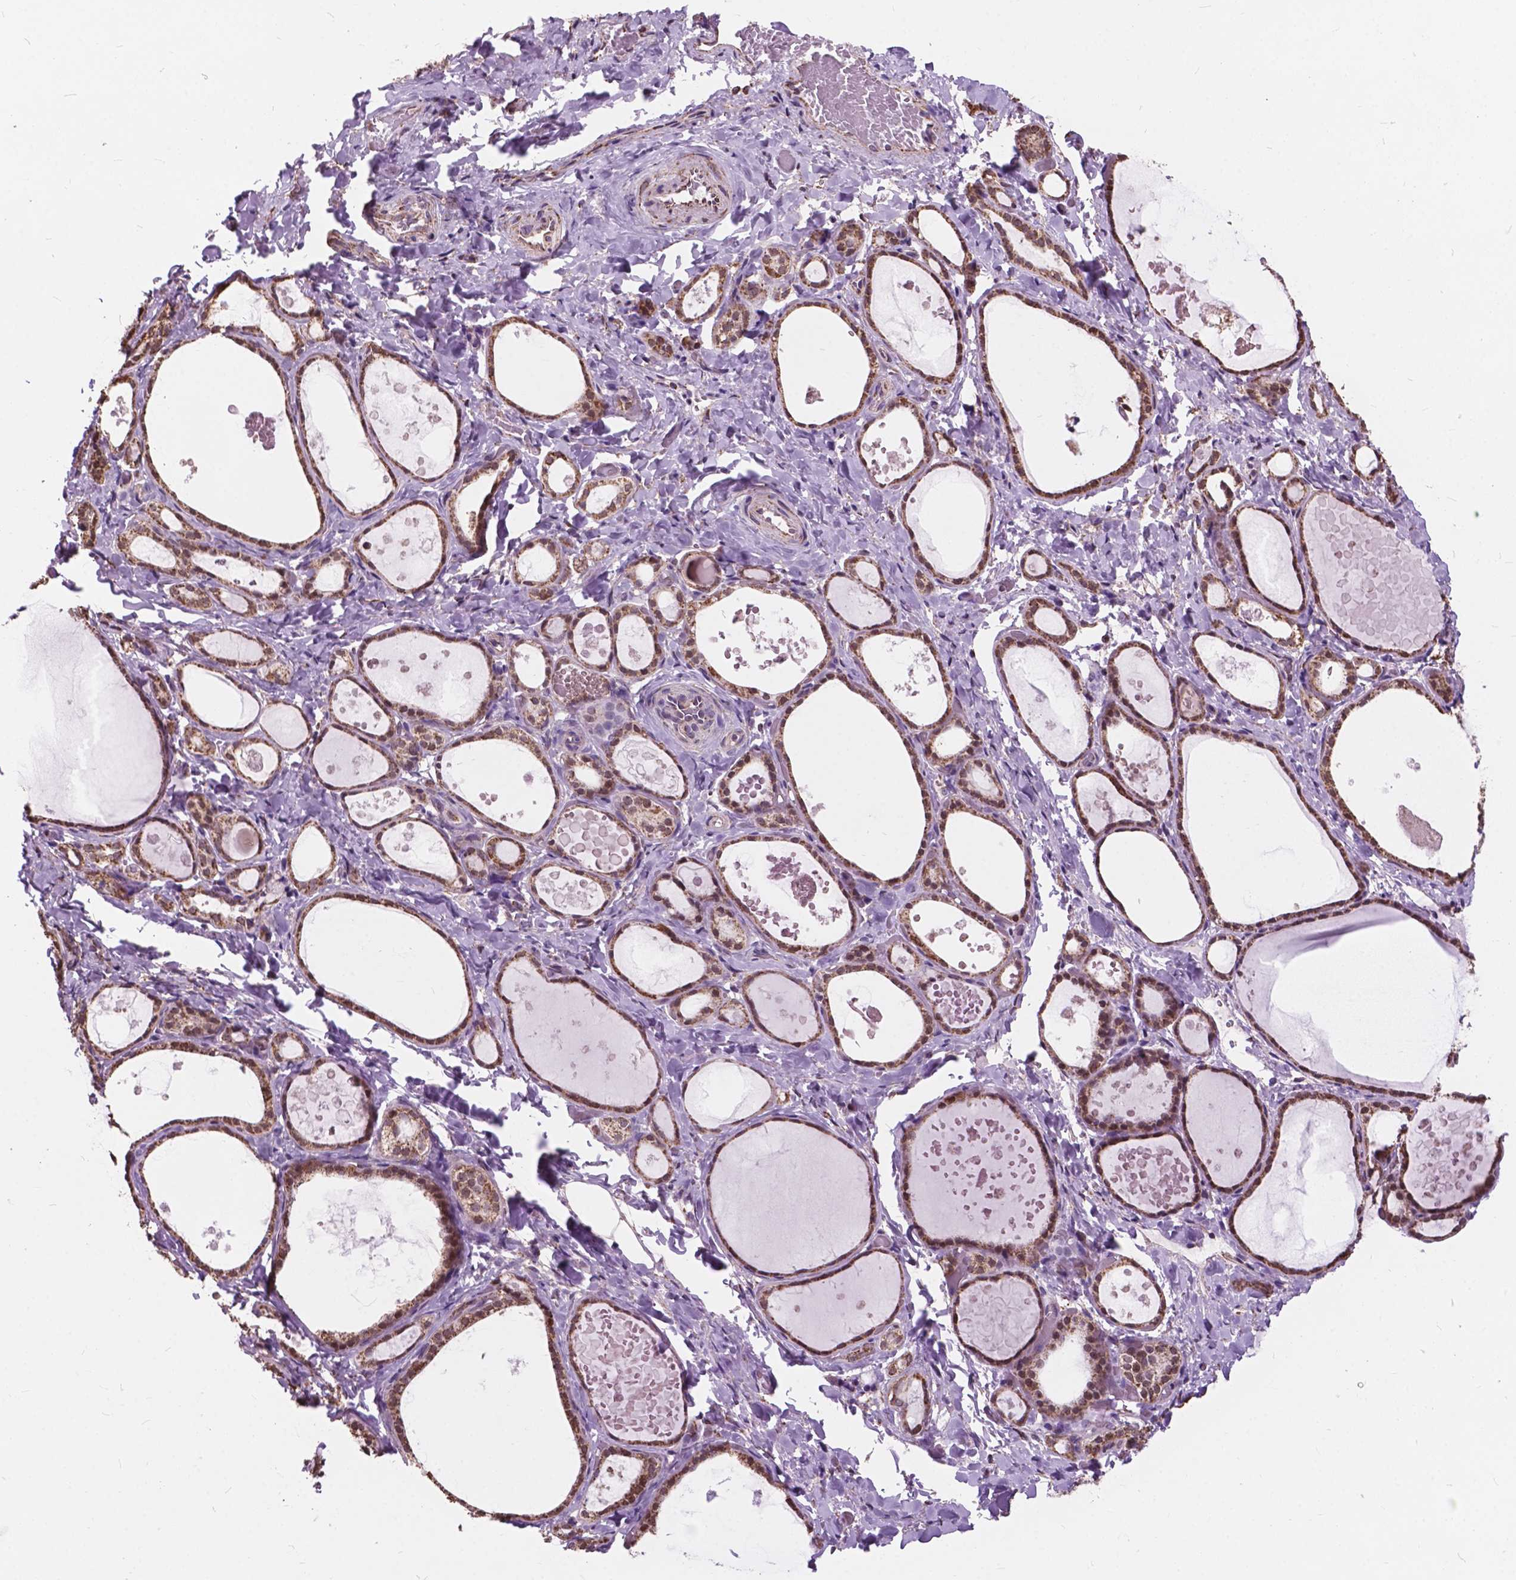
{"staining": {"intensity": "moderate", "quantity": ">75%", "location": "cytoplasmic/membranous,nuclear"}, "tissue": "thyroid gland", "cell_type": "Glandular cells", "image_type": "normal", "snomed": [{"axis": "morphology", "description": "Normal tissue, NOS"}, {"axis": "topography", "description": "Thyroid gland"}], "caption": "Protein expression analysis of benign human thyroid gland reveals moderate cytoplasmic/membranous,nuclear expression in approximately >75% of glandular cells. The staining was performed using DAB, with brown indicating positive protein expression. Nuclei are stained blue with hematoxylin.", "gene": "SCOC", "patient": {"sex": "female", "age": 56}}